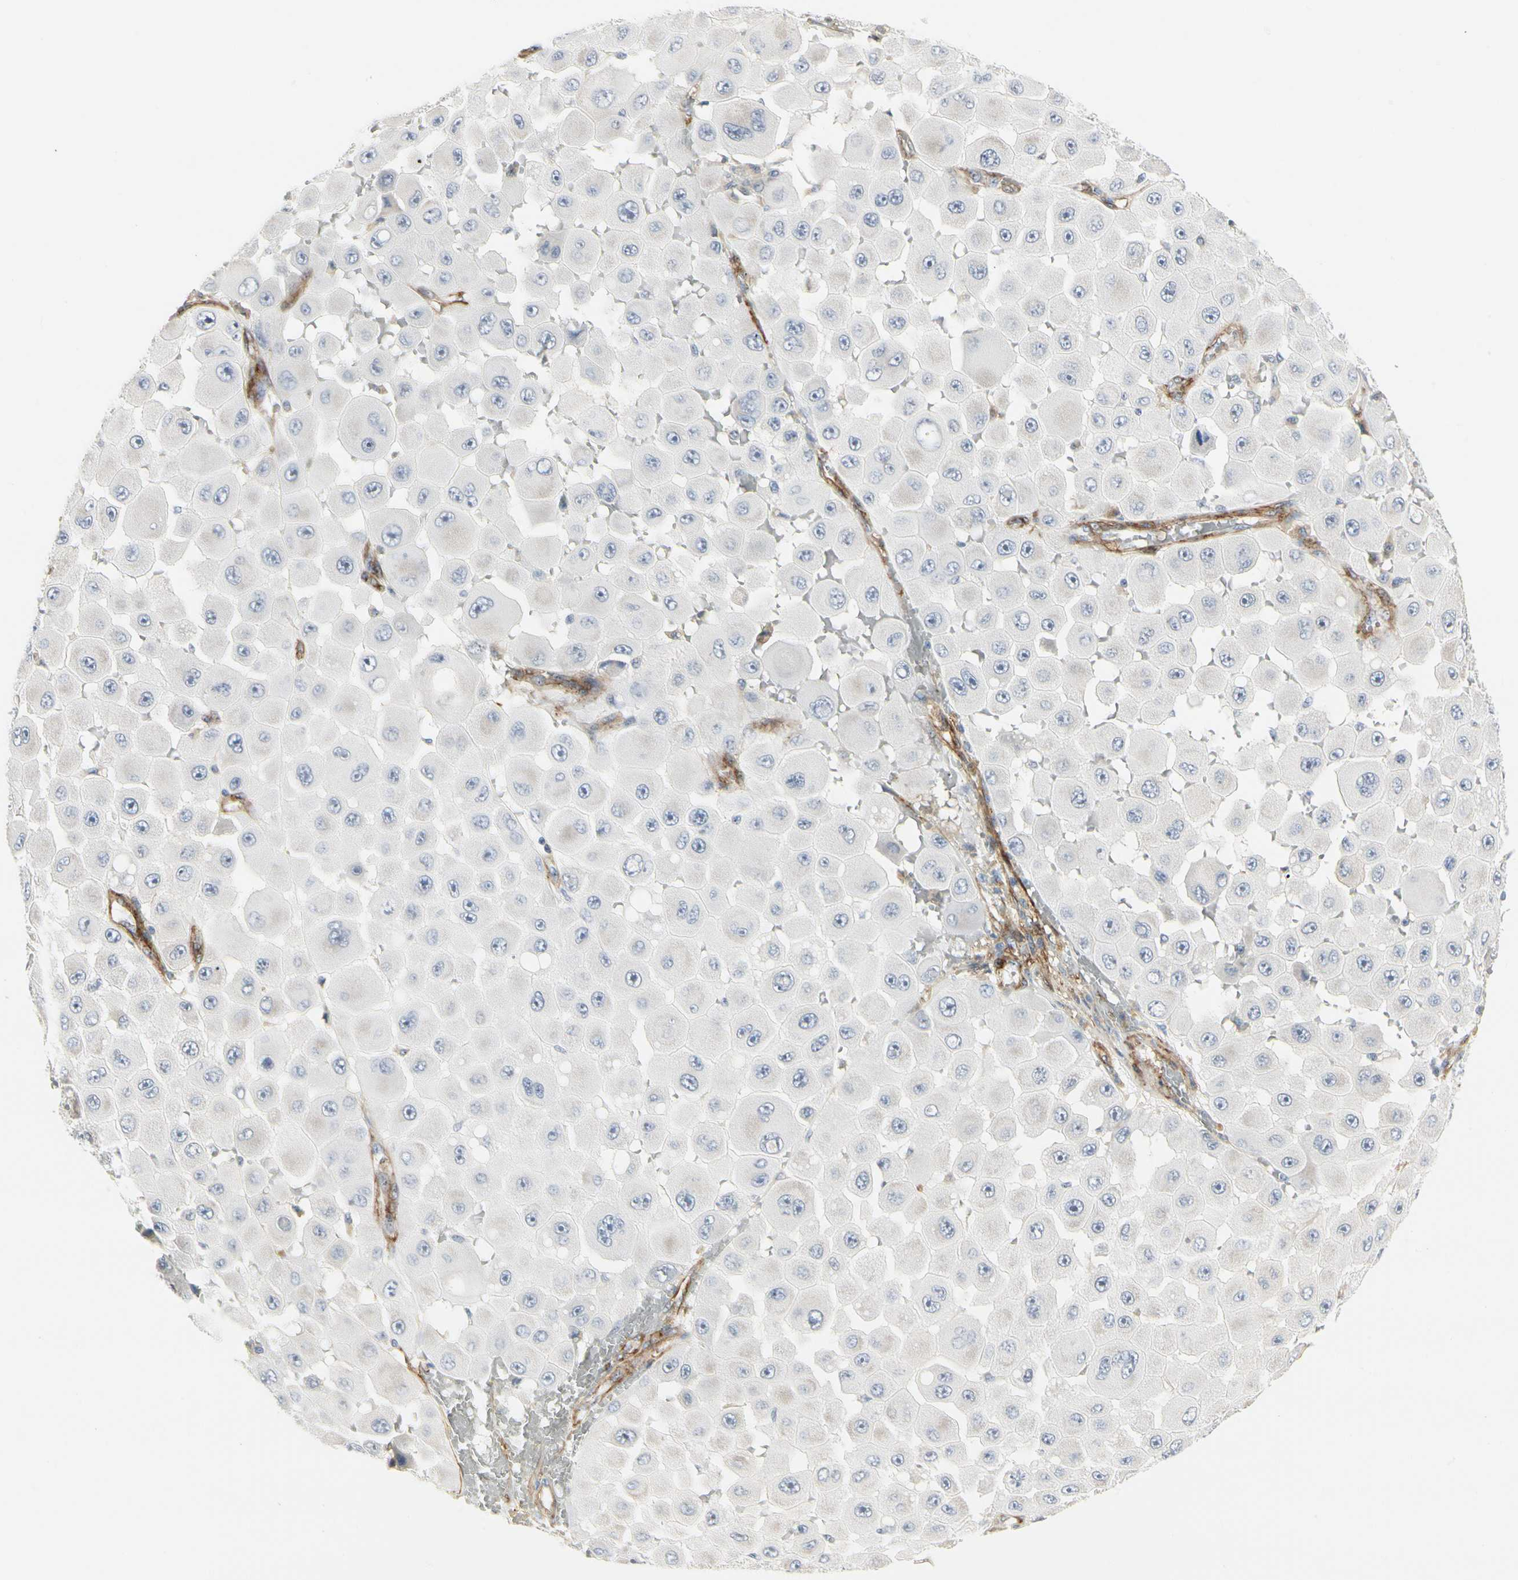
{"staining": {"intensity": "negative", "quantity": "none", "location": "none"}, "tissue": "melanoma", "cell_type": "Tumor cells", "image_type": "cancer", "snomed": [{"axis": "morphology", "description": "Malignant melanoma, NOS"}, {"axis": "topography", "description": "Skin"}], "caption": "Protein analysis of melanoma demonstrates no significant positivity in tumor cells.", "gene": "GGT5", "patient": {"sex": "female", "age": 81}}